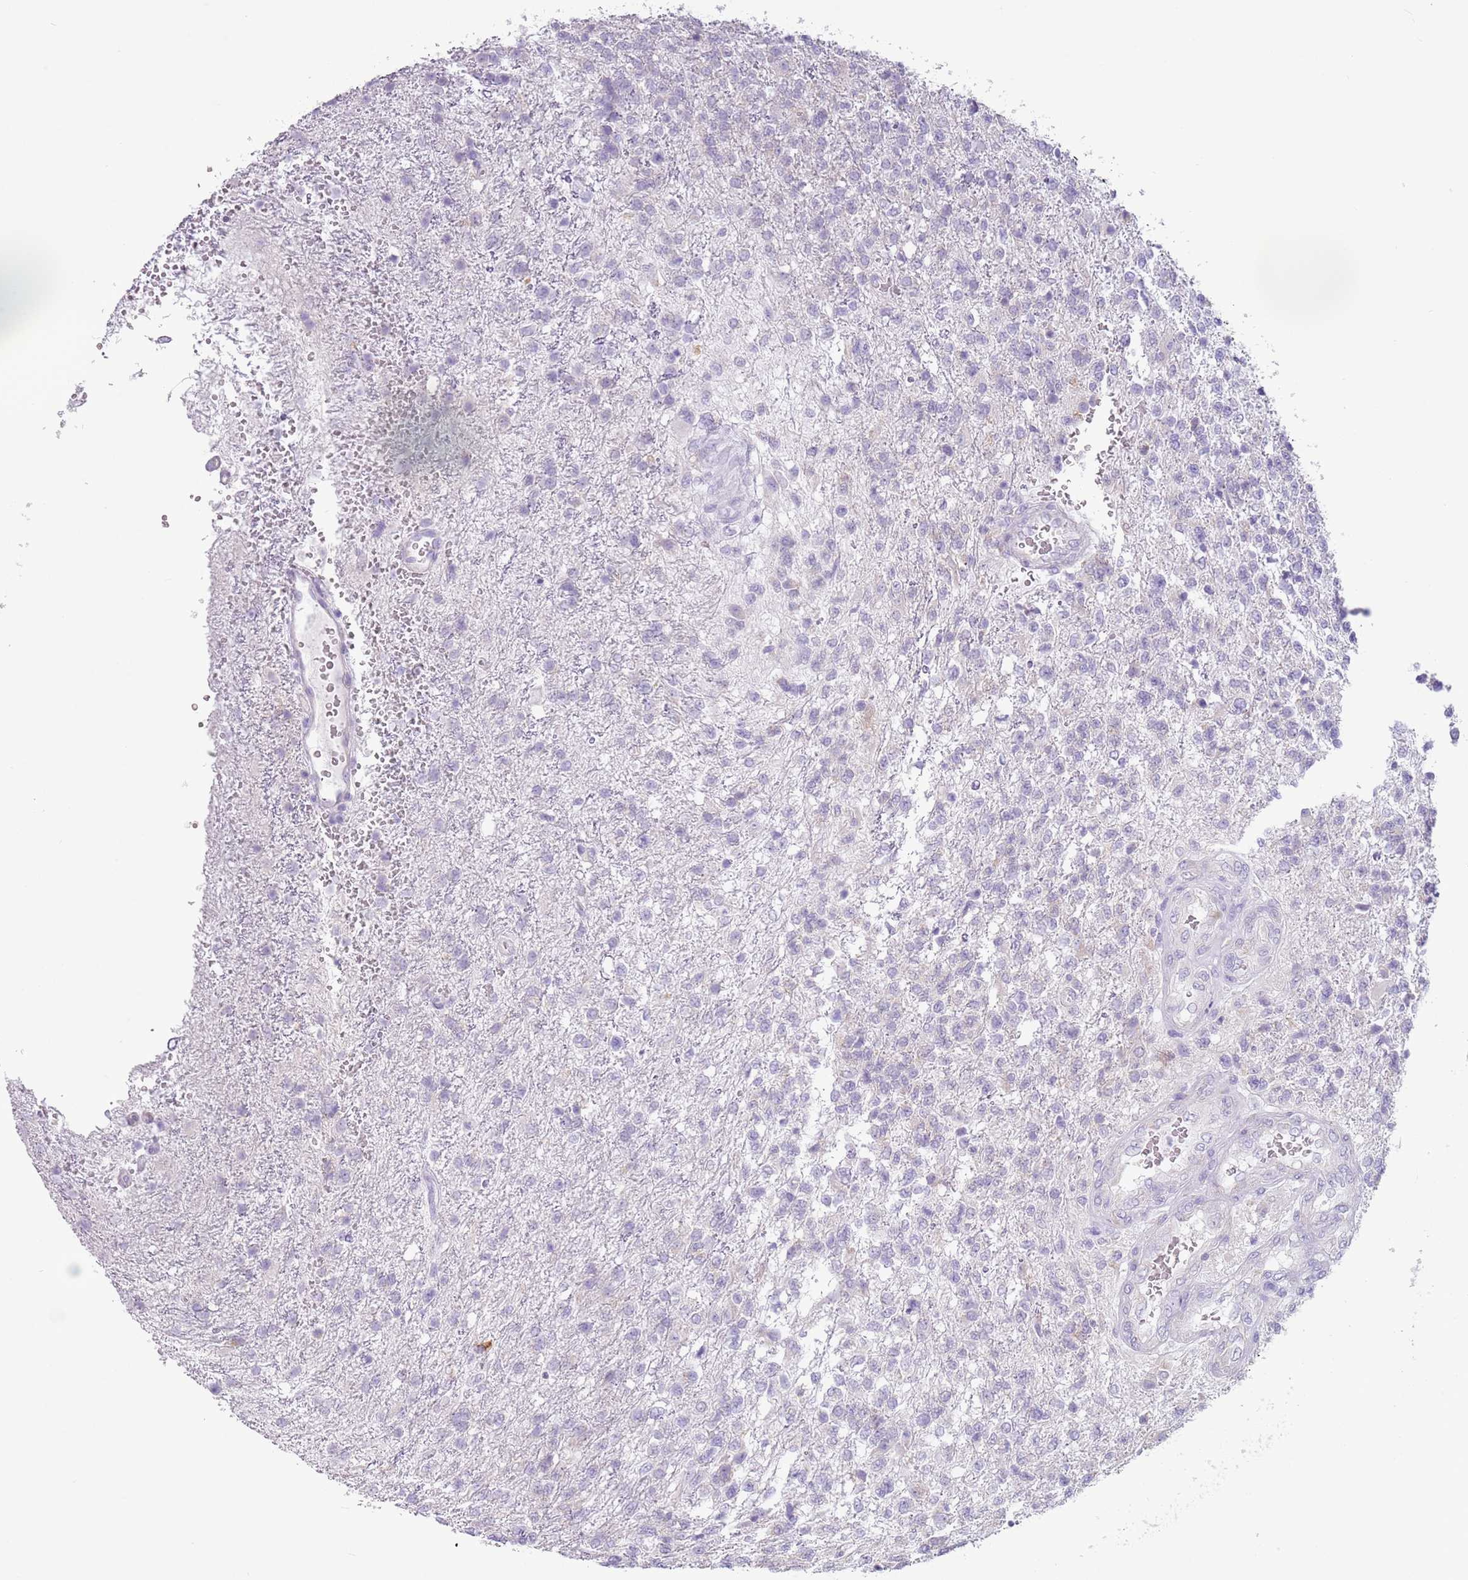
{"staining": {"intensity": "negative", "quantity": "none", "location": "none"}, "tissue": "glioma", "cell_type": "Tumor cells", "image_type": "cancer", "snomed": [{"axis": "morphology", "description": "Glioma, malignant, High grade"}, {"axis": "topography", "description": "Brain"}], "caption": "Immunohistochemistry photomicrograph of glioma stained for a protein (brown), which displays no staining in tumor cells. (Immunohistochemistry (ihc), brightfield microscopy, high magnification).", "gene": "HYOU1", "patient": {"sex": "male", "age": 56}}